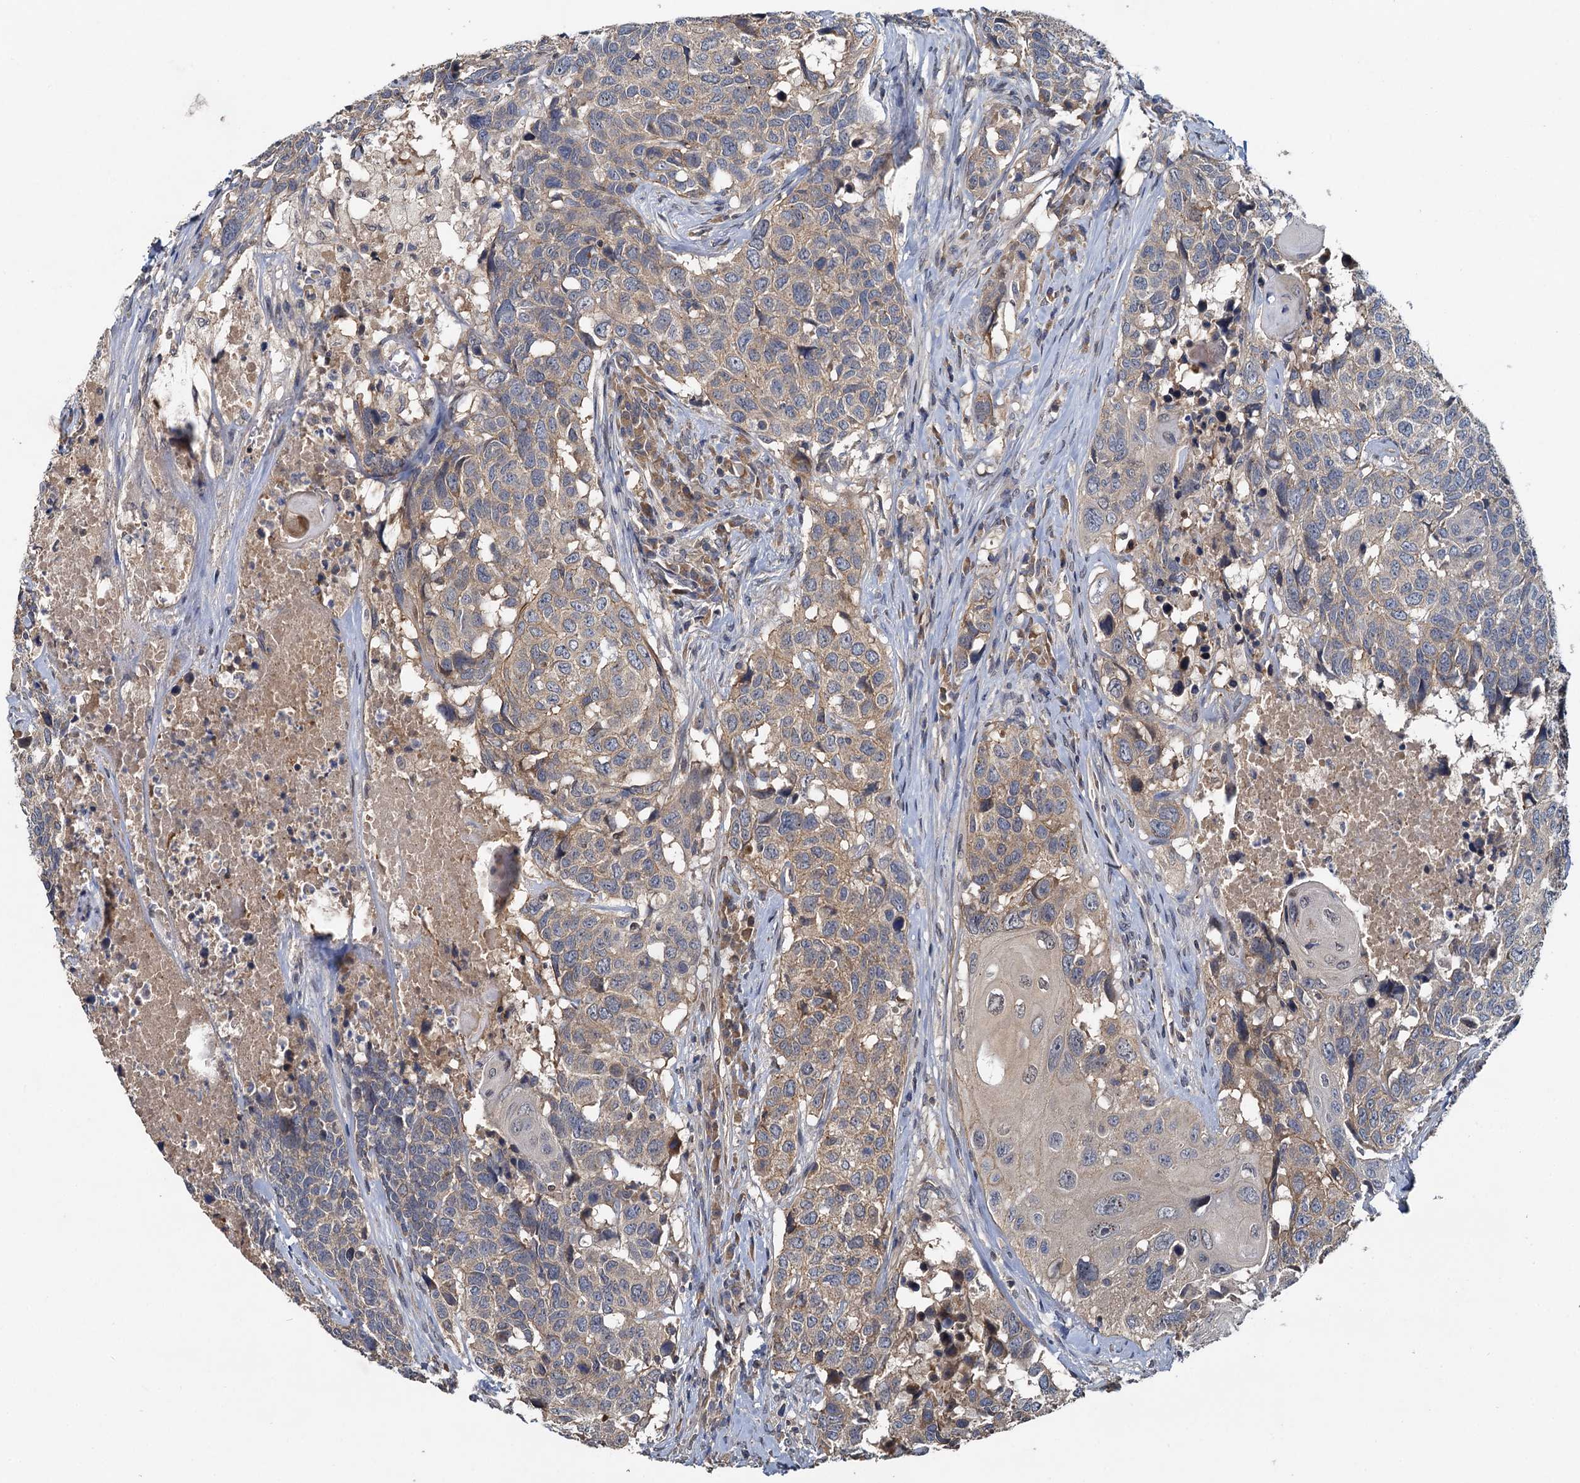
{"staining": {"intensity": "weak", "quantity": "25%-75%", "location": "cytoplasmic/membranous"}, "tissue": "head and neck cancer", "cell_type": "Tumor cells", "image_type": "cancer", "snomed": [{"axis": "morphology", "description": "Squamous cell carcinoma, NOS"}, {"axis": "topography", "description": "Head-Neck"}], "caption": "Head and neck cancer (squamous cell carcinoma) was stained to show a protein in brown. There is low levels of weak cytoplasmic/membranous positivity in approximately 25%-75% of tumor cells.", "gene": "ZNF324", "patient": {"sex": "male", "age": 66}}